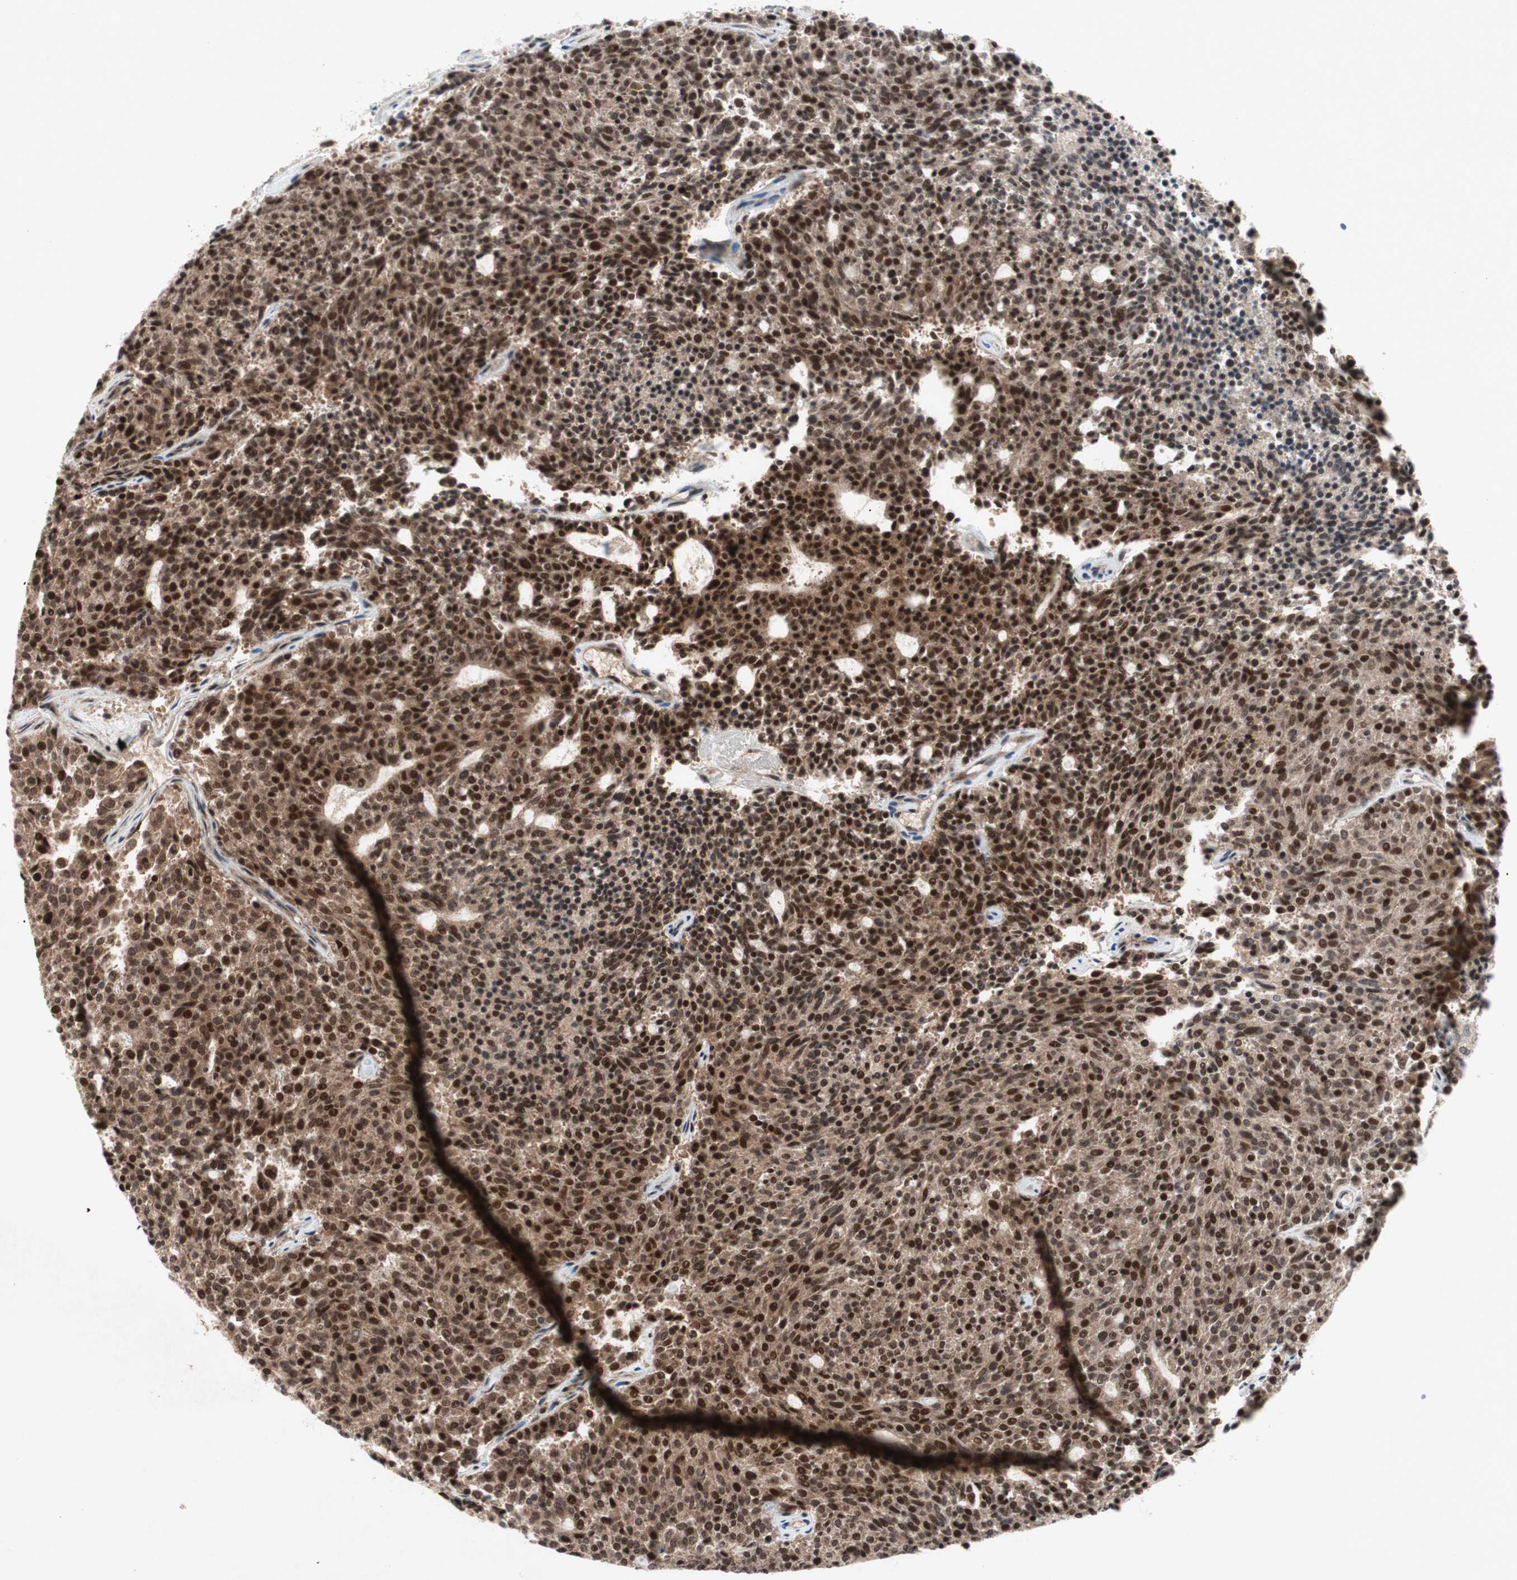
{"staining": {"intensity": "strong", "quantity": ">75%", "location": "cytoplasmic/membranous,nuclear"}, "tissue": "carcinoid", "cell_type": "Tumor cells", "image_type": "cancer", "snomed": [{"axis": "morphology", "description": "Carcinoid, malignant, NOS"}, {"axis": "topography", "description": "Pancreas"}], "caption": "Immunohistochemical staining of carcinoid reveals strong cytoplasmic/membranous and nuclear protein positivity in approximately >75% of tumor cells. The staining is performed using DAB (3,3'-diaminobenzidine) brown chromogen to label protein expression. The nuclei are counter-stained blue using hematoxylin.", "gene": "TCF12", "patient": {"sex": "female", "age": 54}}